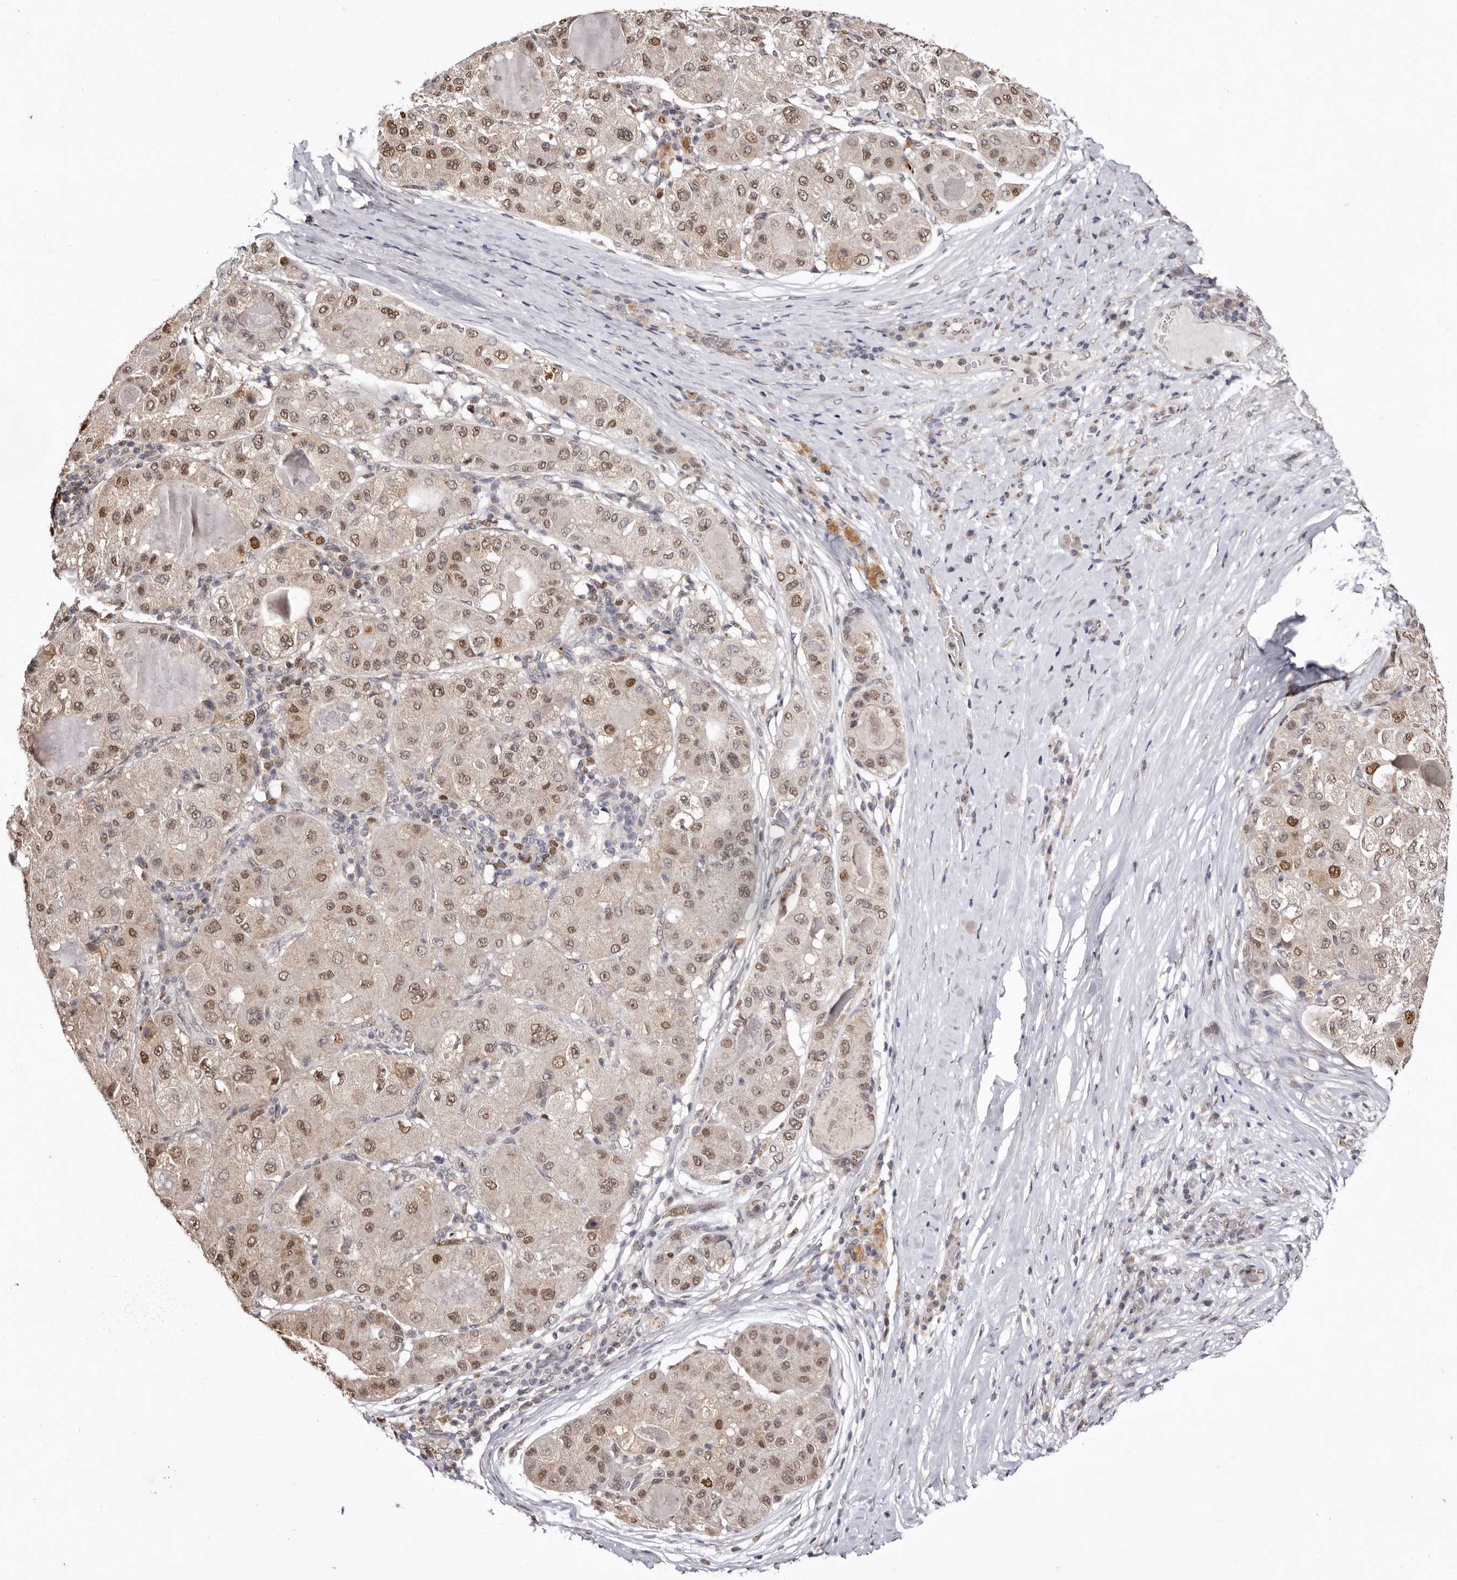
{"staining": {"intensity": "moderate", "quantity": ">75%", "location": "nuclear"}, "tissue": "liver cancer", "cell_type": "Tumor cells", "image_type": "cancer", "snomed": [{"axis": "morphology", "description": "Carcinoma, Hepatocellular, NOS"}, {"axis": "topography", "description": "Liver"}], "caption": "Protein staining of hepatocellular carcinoma (liver) tissue exhibits moderate nuclear staining in about >75% of tumor cells. The staining was performed using DAB (3,3'-diaminobenzidine), with brown indicating positive protein expression. Nuclei are stained blue with hematoxylin.", "gene": "NOTCH1", "patient": {"sex": "male", "age": 80}}